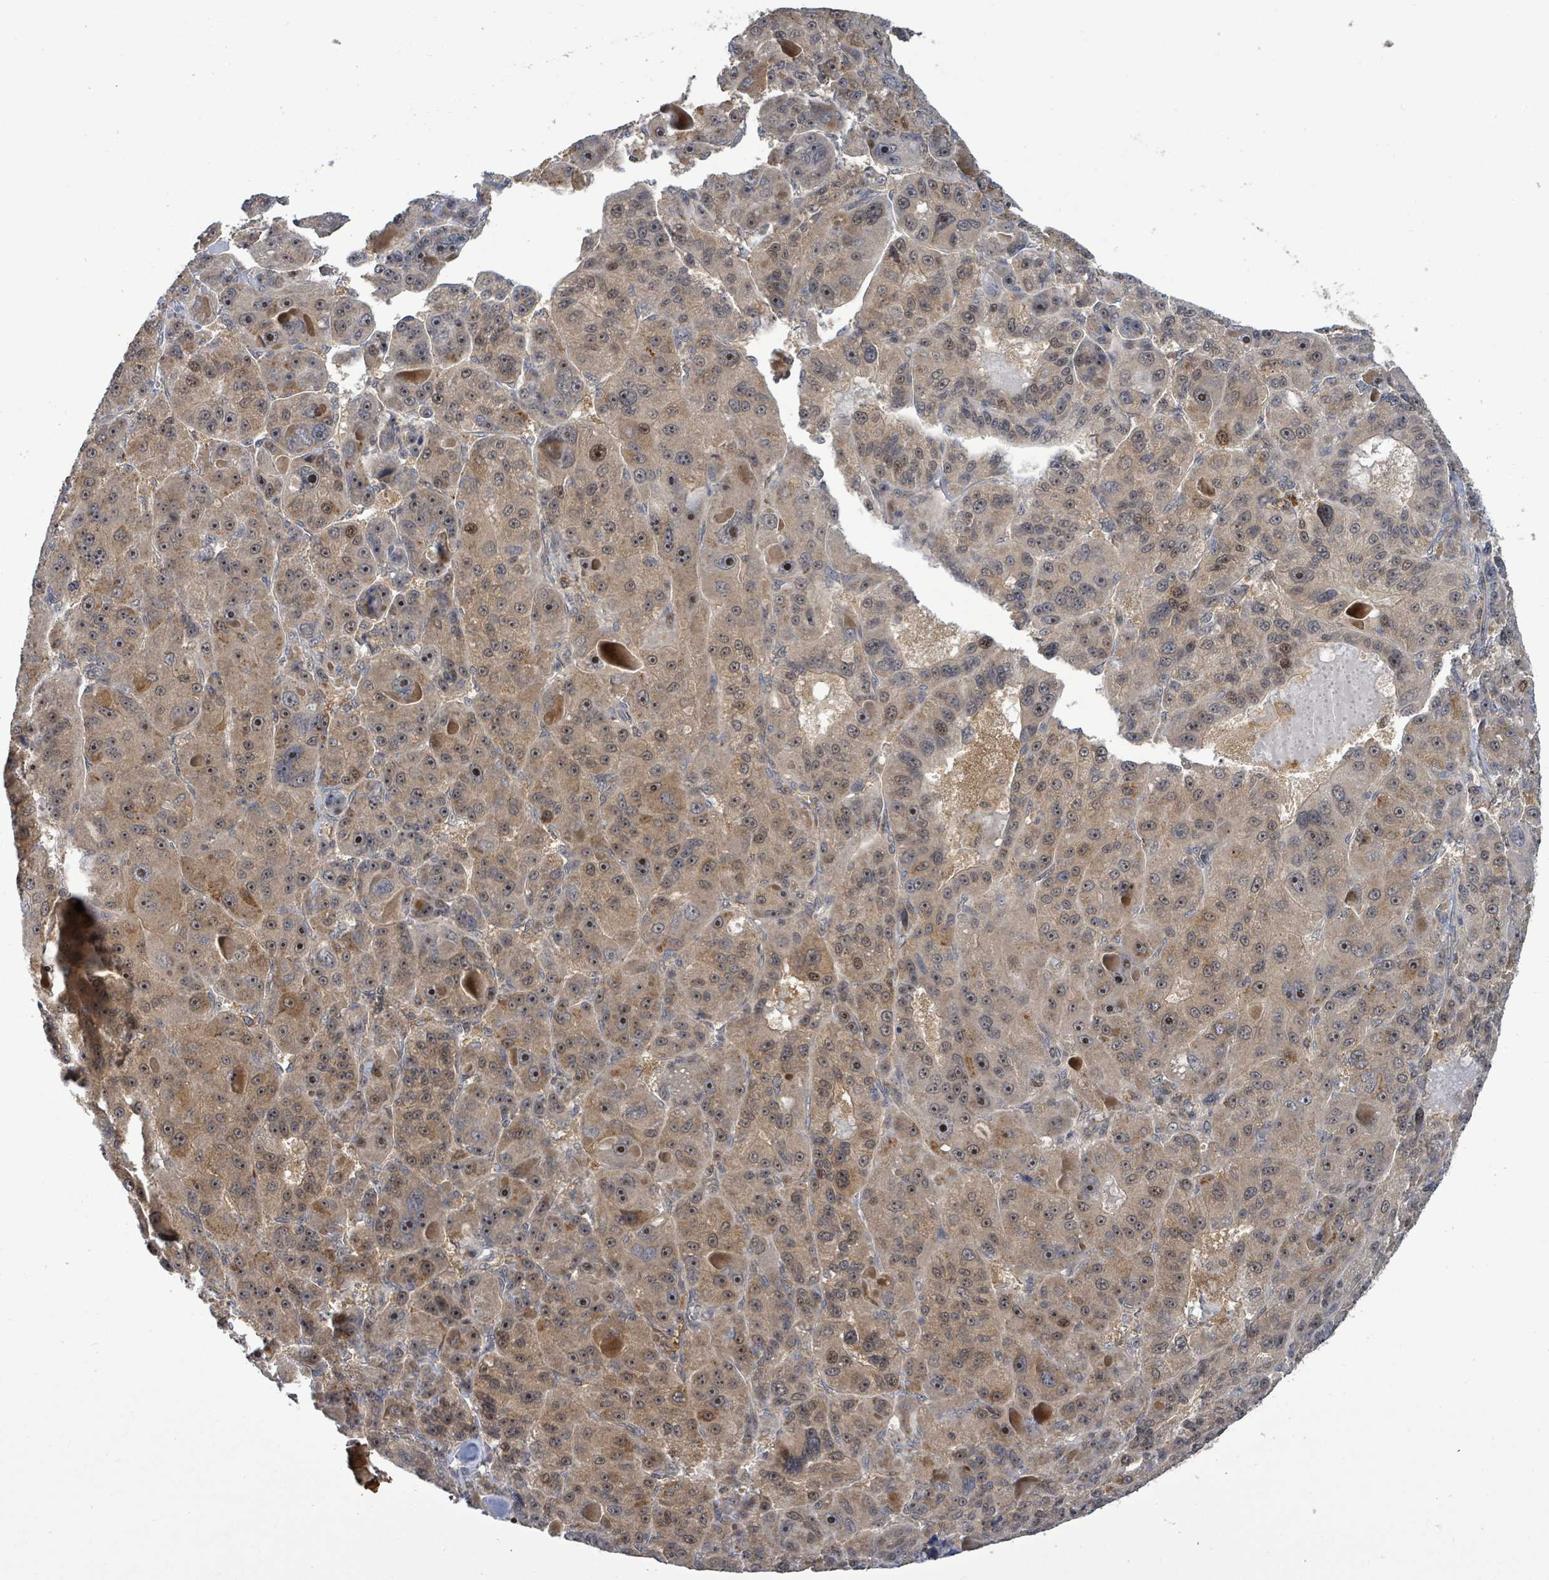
{"staining": {"intensity": "weak", "quantity": ">75%", "location": "cytoplasmic/membranous,nuclear"}, "tissue": "liver cancer", "cell_type": "Tumor cells", "image_type": "cancer", "snomed": [{"axis": "morphology", "description": "Carcinoma, Hepatocellular, NOS"}, {"axis": "topography", "description": "Liver"}], "caption": "There is low levels of weak cytoplasmic/membranous and nuclear expression in tumor cells of hepatocellular carcinoma (liver), as demonstrated by immunohistochemical staining (brown color).", "gene": "FBXO6", "patient": {"sex": "male", "age": 76}}